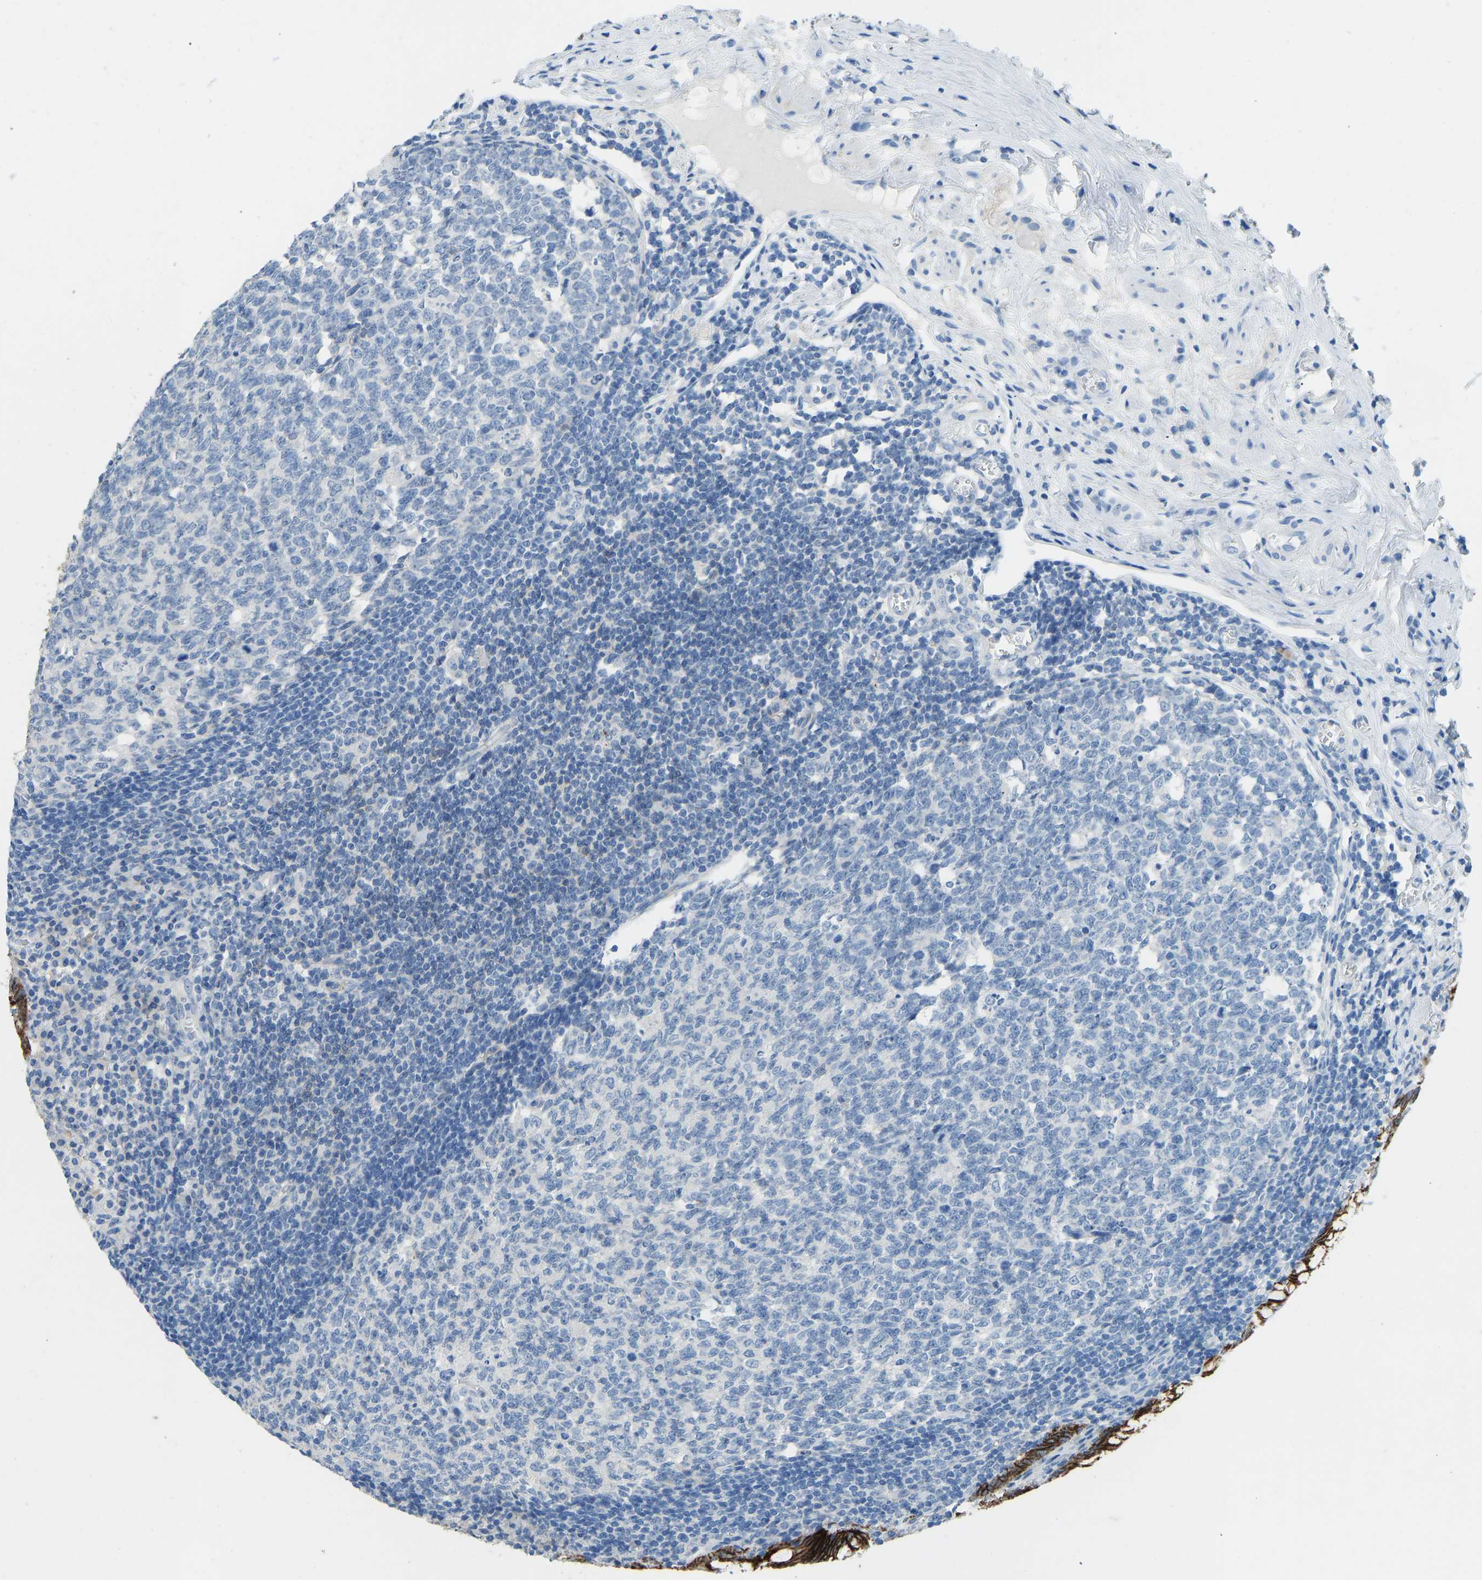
{"staining": {"intensity": "strong", "quantity": ">75%", "location": "cytoplasmic/membranous"}, "tissue": "appendix", "cell_type": "Glandular cells", "image_type": "normal", "snomed": [{"axis": "morphology", "description": "Normal tissue, NOS"}, {"axis": "topography", "description": "Appendix"}], "caption": "Immunohistochemical staining of normal human appendix reveals strong cytoplasmic/membranous protein expression in approximately >75% of glandular cells.", "gene": "ATP1A1", "patient": {"sex": "male", "age": 56}}